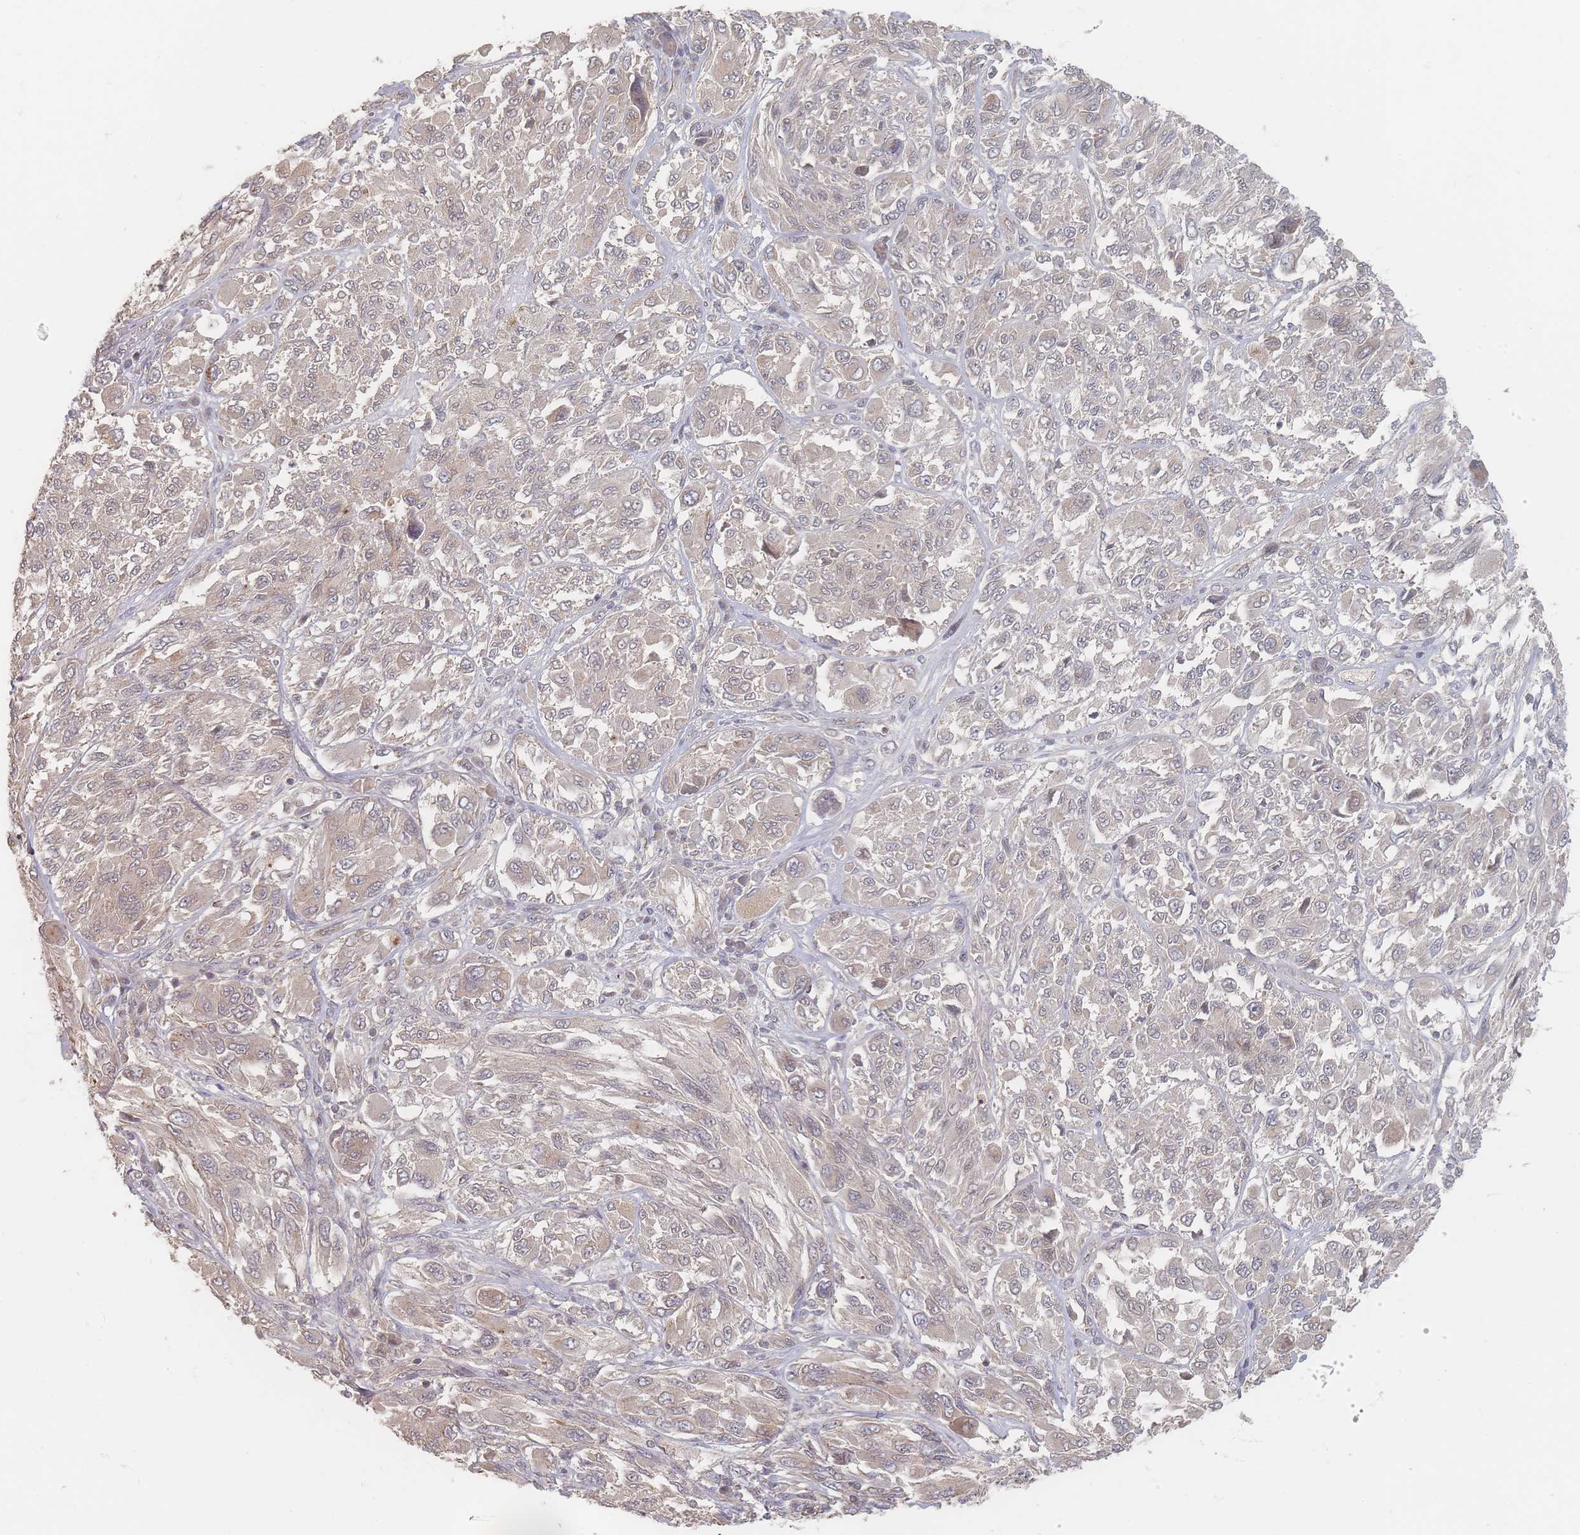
{"staining": {"intensity": "negative", "quantity": "none", "location": "none"}, "tissue": "melanoma", "cell_type": "Tumor cells", "image_type": "cancer", "snomed": [{"axis": "morphology", "description": "Malignant melanoma, NOS"}, {"axis": "topography", "description": "Skin"}], "caption": "Melanoma stained for a protein using immunohistochemistry shows no positivity tumor cells.", "gene": "GLE1", "patient": {"sex": "female", "age": 91}}